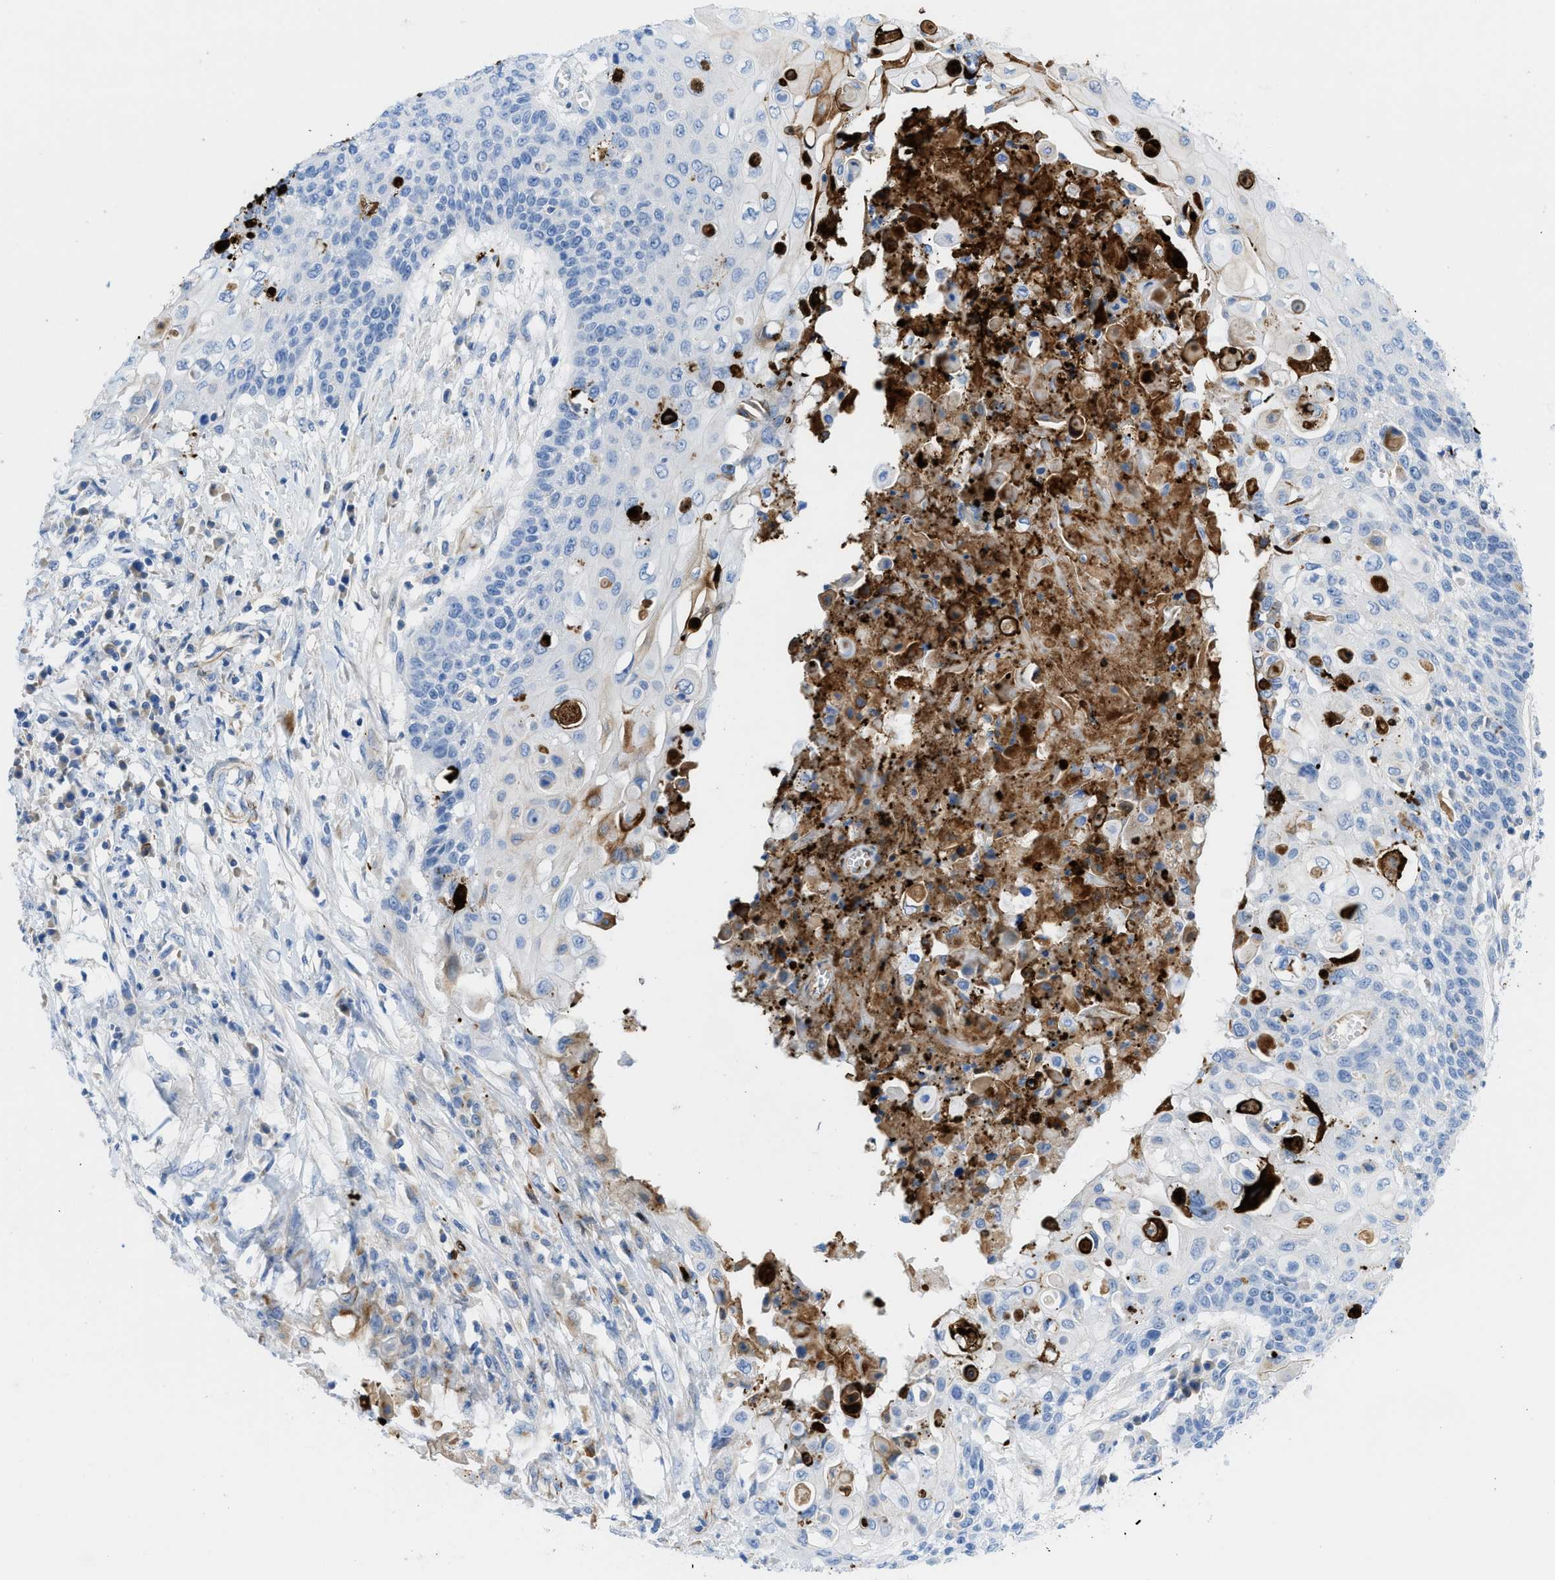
{"staining": {"intensity": "negative", "quantity": "none", "location": "none"}, "tissue": "cervical cancer", "cell_type": "Tumor cells", "image_type": "cancer", "snomed": [{"axis": "morphology", "description": "Squamous cell carcinoma, NOS"}, {"axis": "topography", "description": "Cervix"}], "caption": "This image is of squamous cell carcinoma (cervical) stained with immunohistochemistry (IHC) to label a protein in brown with the nuclei are counter-stained blue. There is no positivity in tumor cells.", "gene": "XCR1", "patient": {"sex": "female", "age": 39}}